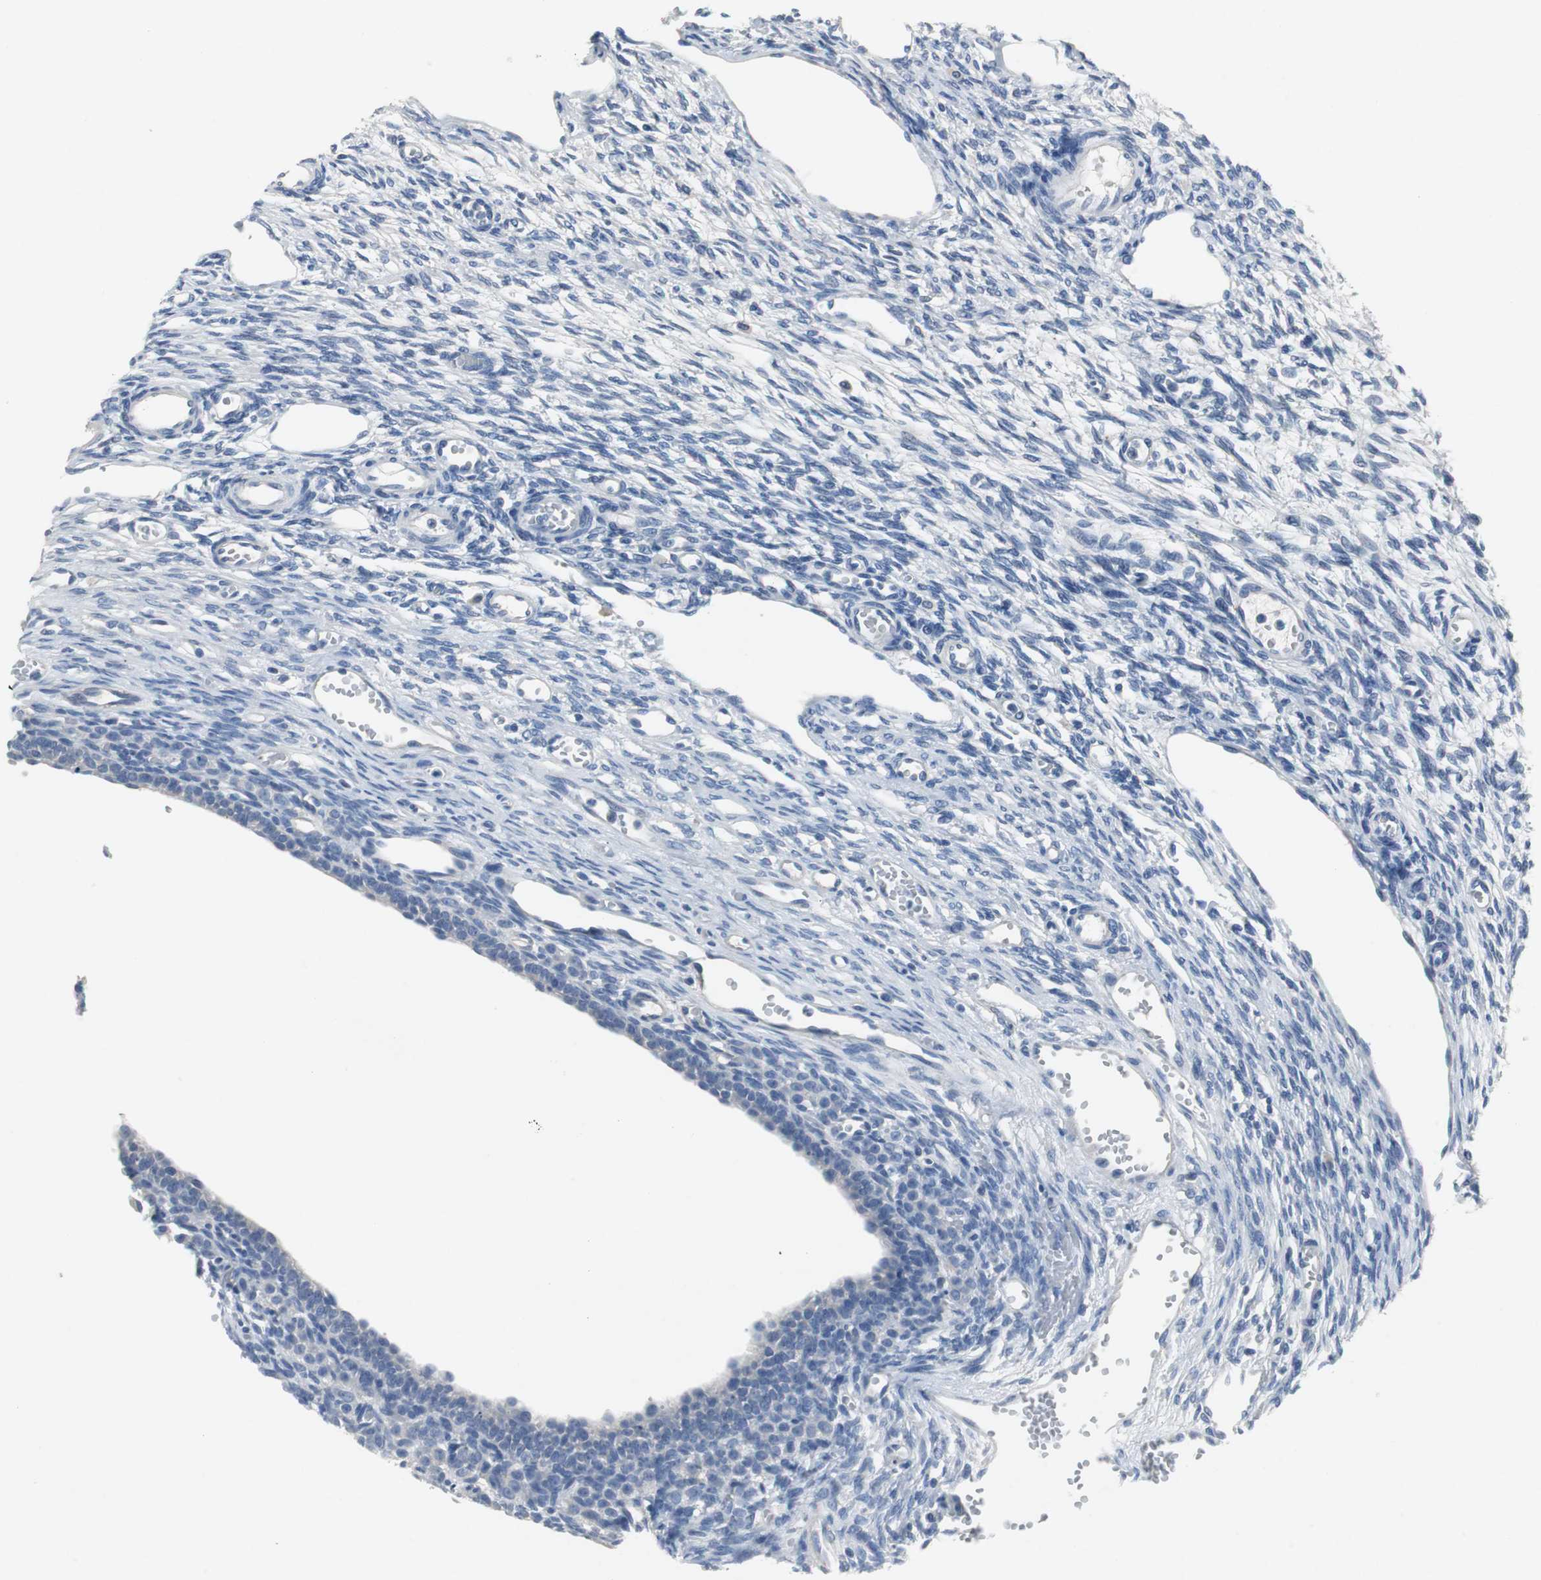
{"staining": {"intensity": "negative", "quantity": "none", "location": "none"}, "tissue": "ovary", "cell_type": "Ovarian stroma cells", "image_type": "normal", "snomed": [{"axis": "morphology", "description": "Normal tissue, NOS"}, {"axis": "topography", "description": "Ovary"}], "caption": "This is an IHC photomicrograph of benign human ovary. There is no staining in ovarian stroma cells.", "gene": "LRP2", "patient": {"sex": "female", "age": 33}}